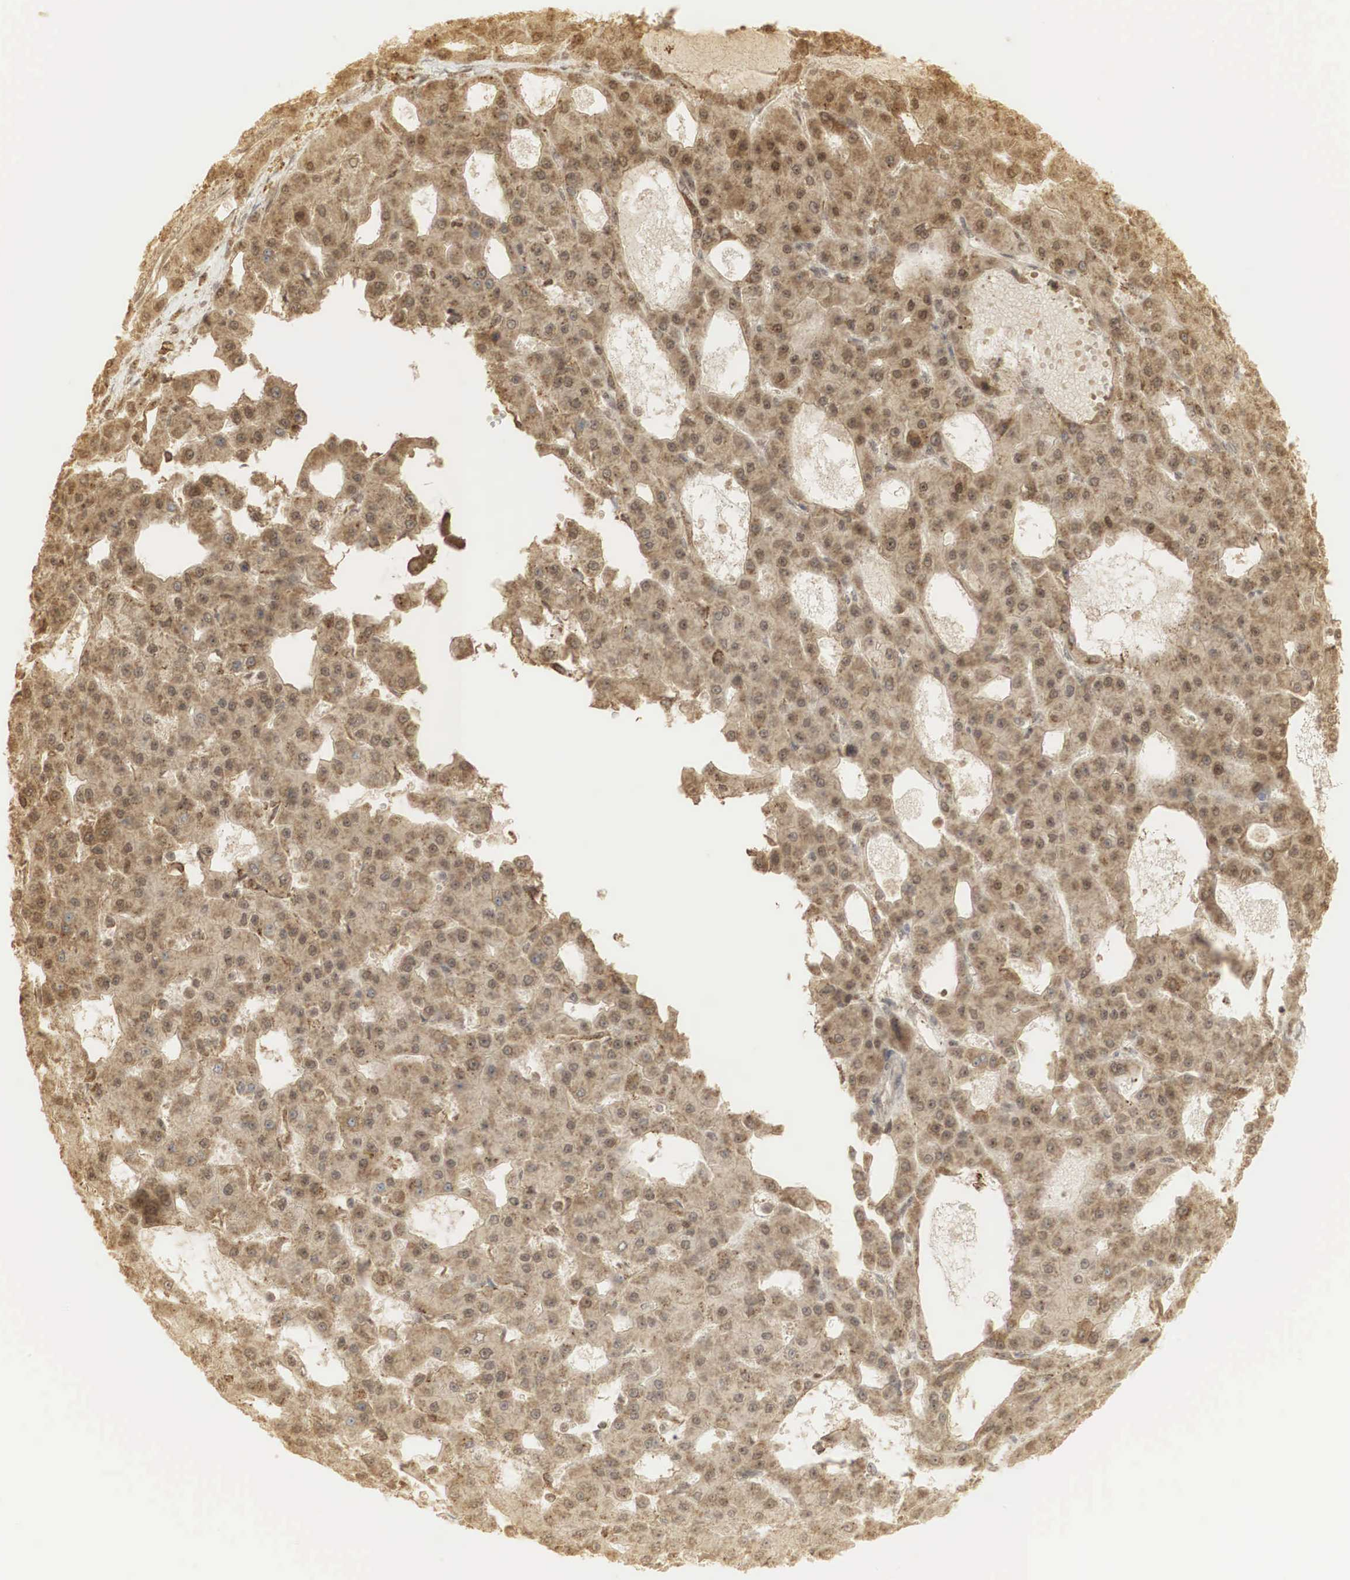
{"staining": {"intensity": "moderate", "quantity": ">75%", "location": "cytoplasmic/membranous,nuclear"}, "tissue": "liver cancer", "cell_type": "Tumor cells", "image_type": "cancer", "snomed": [{"axis": "morphology", "description": "Carcinoma, Hepatocellular, NOS"}, {"axis": "topography", "description": "Liver"}], "caption": "There is medium levels of moderate cytoplasmic/membranous and nuclear expression in tumor cells of liver hepatocellular carcinoma, as demonstrated by immunohistochemical staining (brown color).", "gene": "RNF113A", "patient": {"sex": "male", "age": 47}}